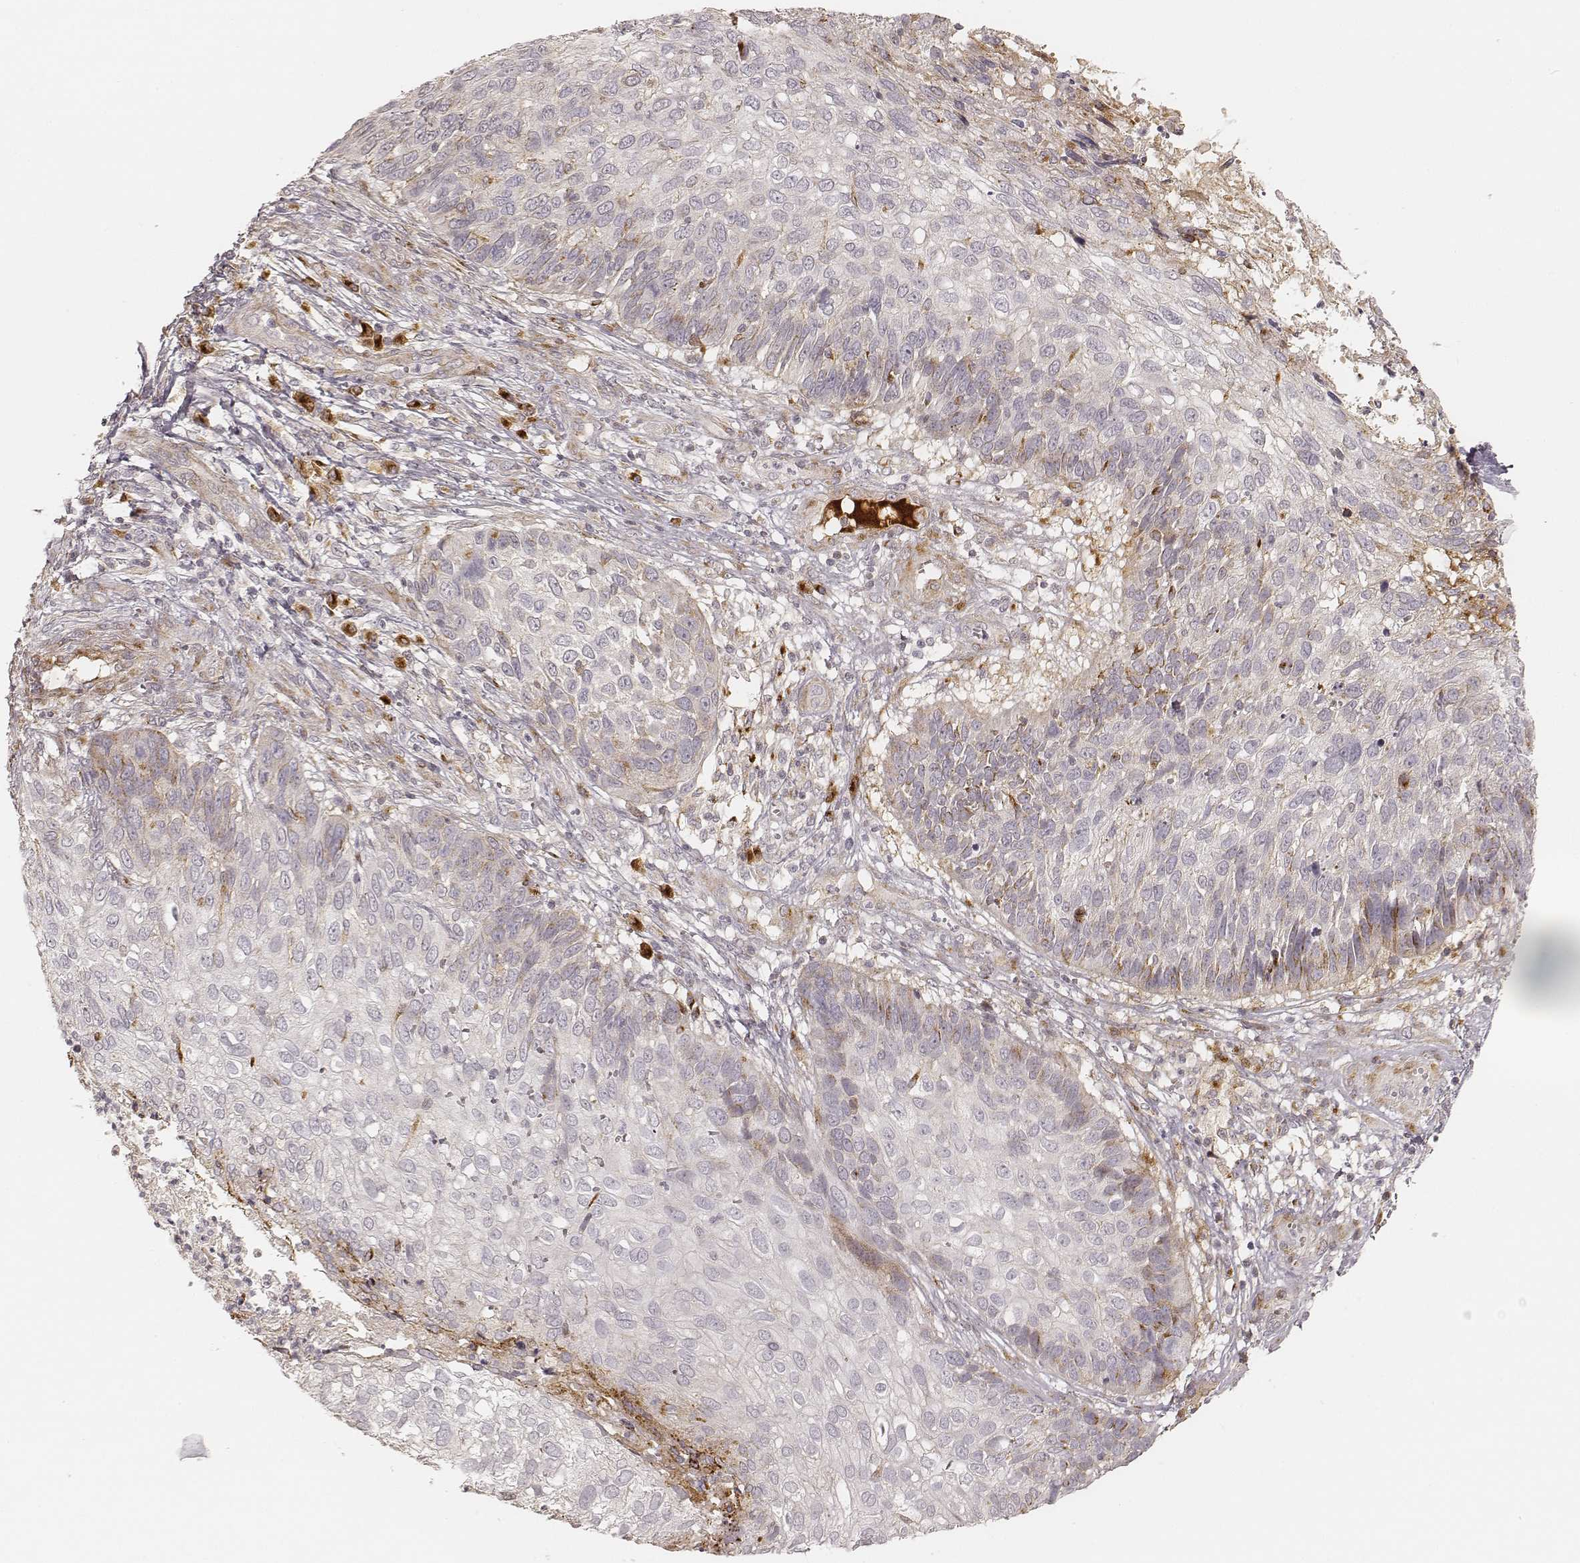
{"staining": {"intensity": "moderate", "quantity": "<25%", "location": "cytoplasmic/membranous"}, "tissue": "skin cancer", "cell_type": "Tumor cells", "image_type": "cancer", "snomed": [{"axis": "morphology", "description": "Squamous cell carcinoma, NOS"}, {"axis": "topography", "description": "Skin"}], "caption": "Protein expression analysis of human skin squamous cell carcinoma reveals moderate cytoplasmic/membranous positivity in approximately <25% of tumor cells.", "gene": "GORASP2", "patient": {"sex": "male", "age": 92}}